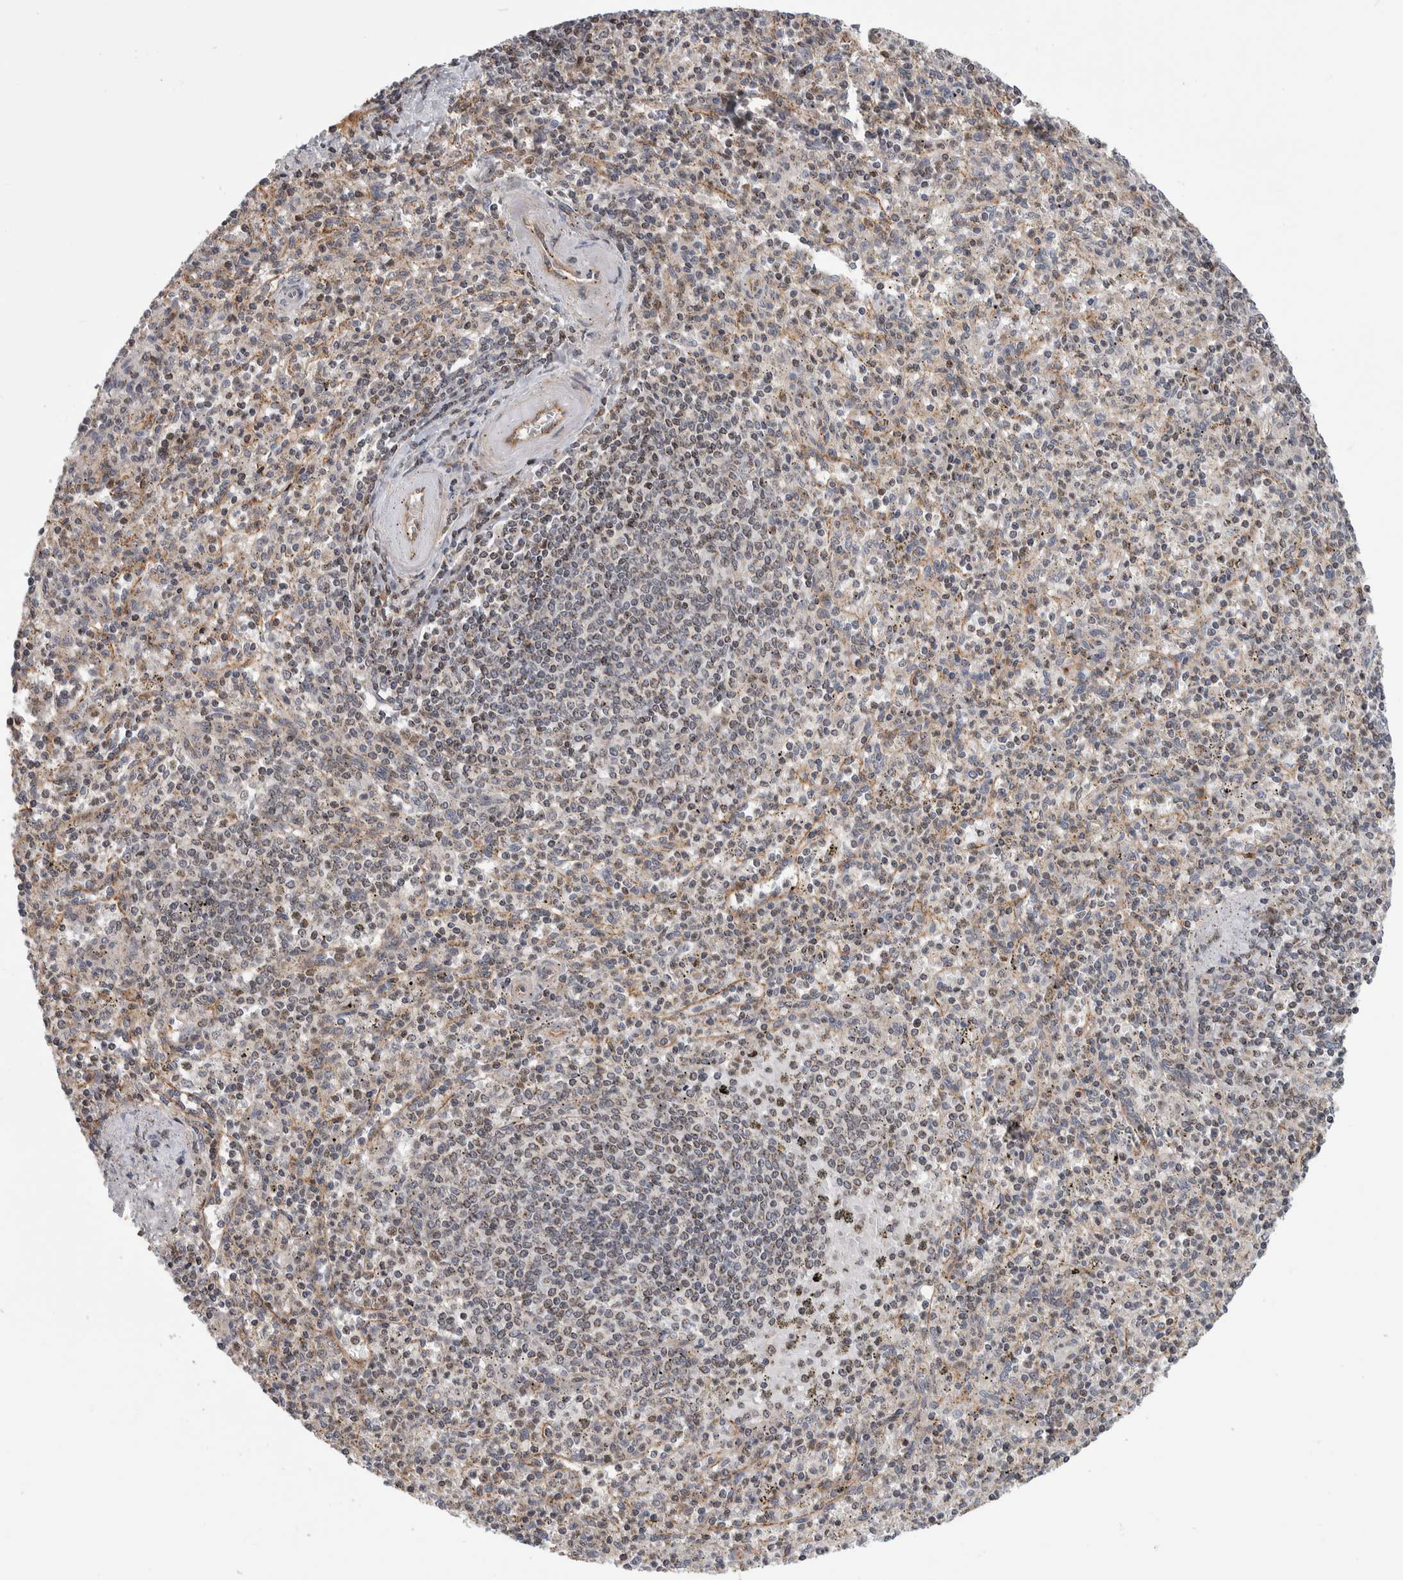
{"staining": {"intensity": "weak", "quantity": "25%-75%", "location": "cytoplasmic/membranous"}, "tissue": "spleen", "cell_type": "Cells in red pulp", "image_type": "normal", "snomed": [{"axis": "morphology", "description": "Normal tissue, NOS"}, {"axis": "topography", "description": "Spleen"}], "caption": "Normal spleen was stained to show a protein in brown. There is low levels of weak cytoplasmic/membranous expression in approximately 25%-75% of cells in red pulp. Nuclei are stained in blue.", "gene": "MSL1", "patient": {"sex": "male", "age": 72}}